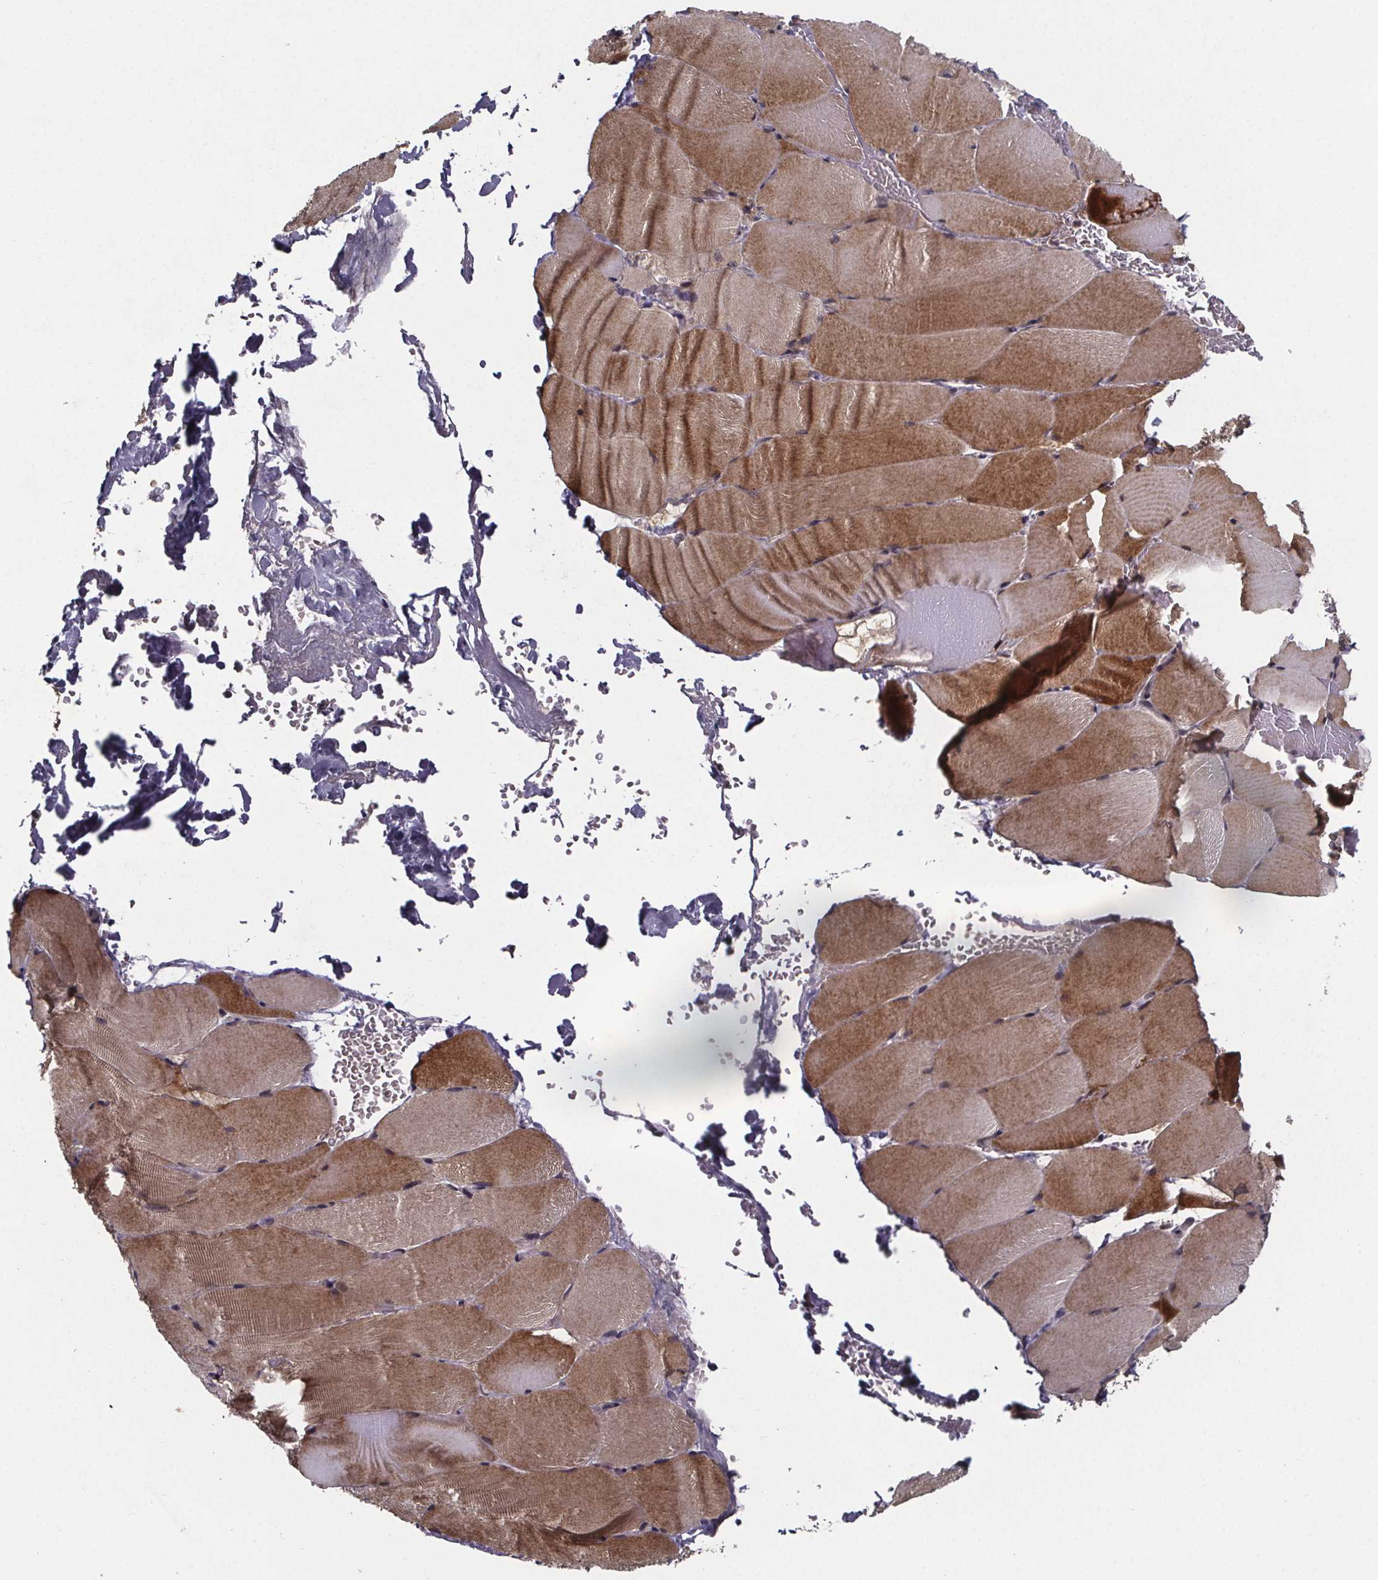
{"staining": {"intensity": "moderate", "quantity": "25%-75%", "location": "cytoplasmic/membranous"}, "tissue": "skeletal muscle", "cell_type": "Myocytes", "image_type": "normal", "snomed": [{"axis": "morphology", "description": "Normal tissue, NOS"}, {"axis": "topography", "description": "Skeletal muscle"}], "caption": "DAB immunohistochemical staining of benign skeletal muscle reveals moderate cytoplasmic/membranous protein positivity in approximately 25%-75% of myocytes.", "gene": "FN3KRP", "patient": {"sex": "female", "age": 37}}